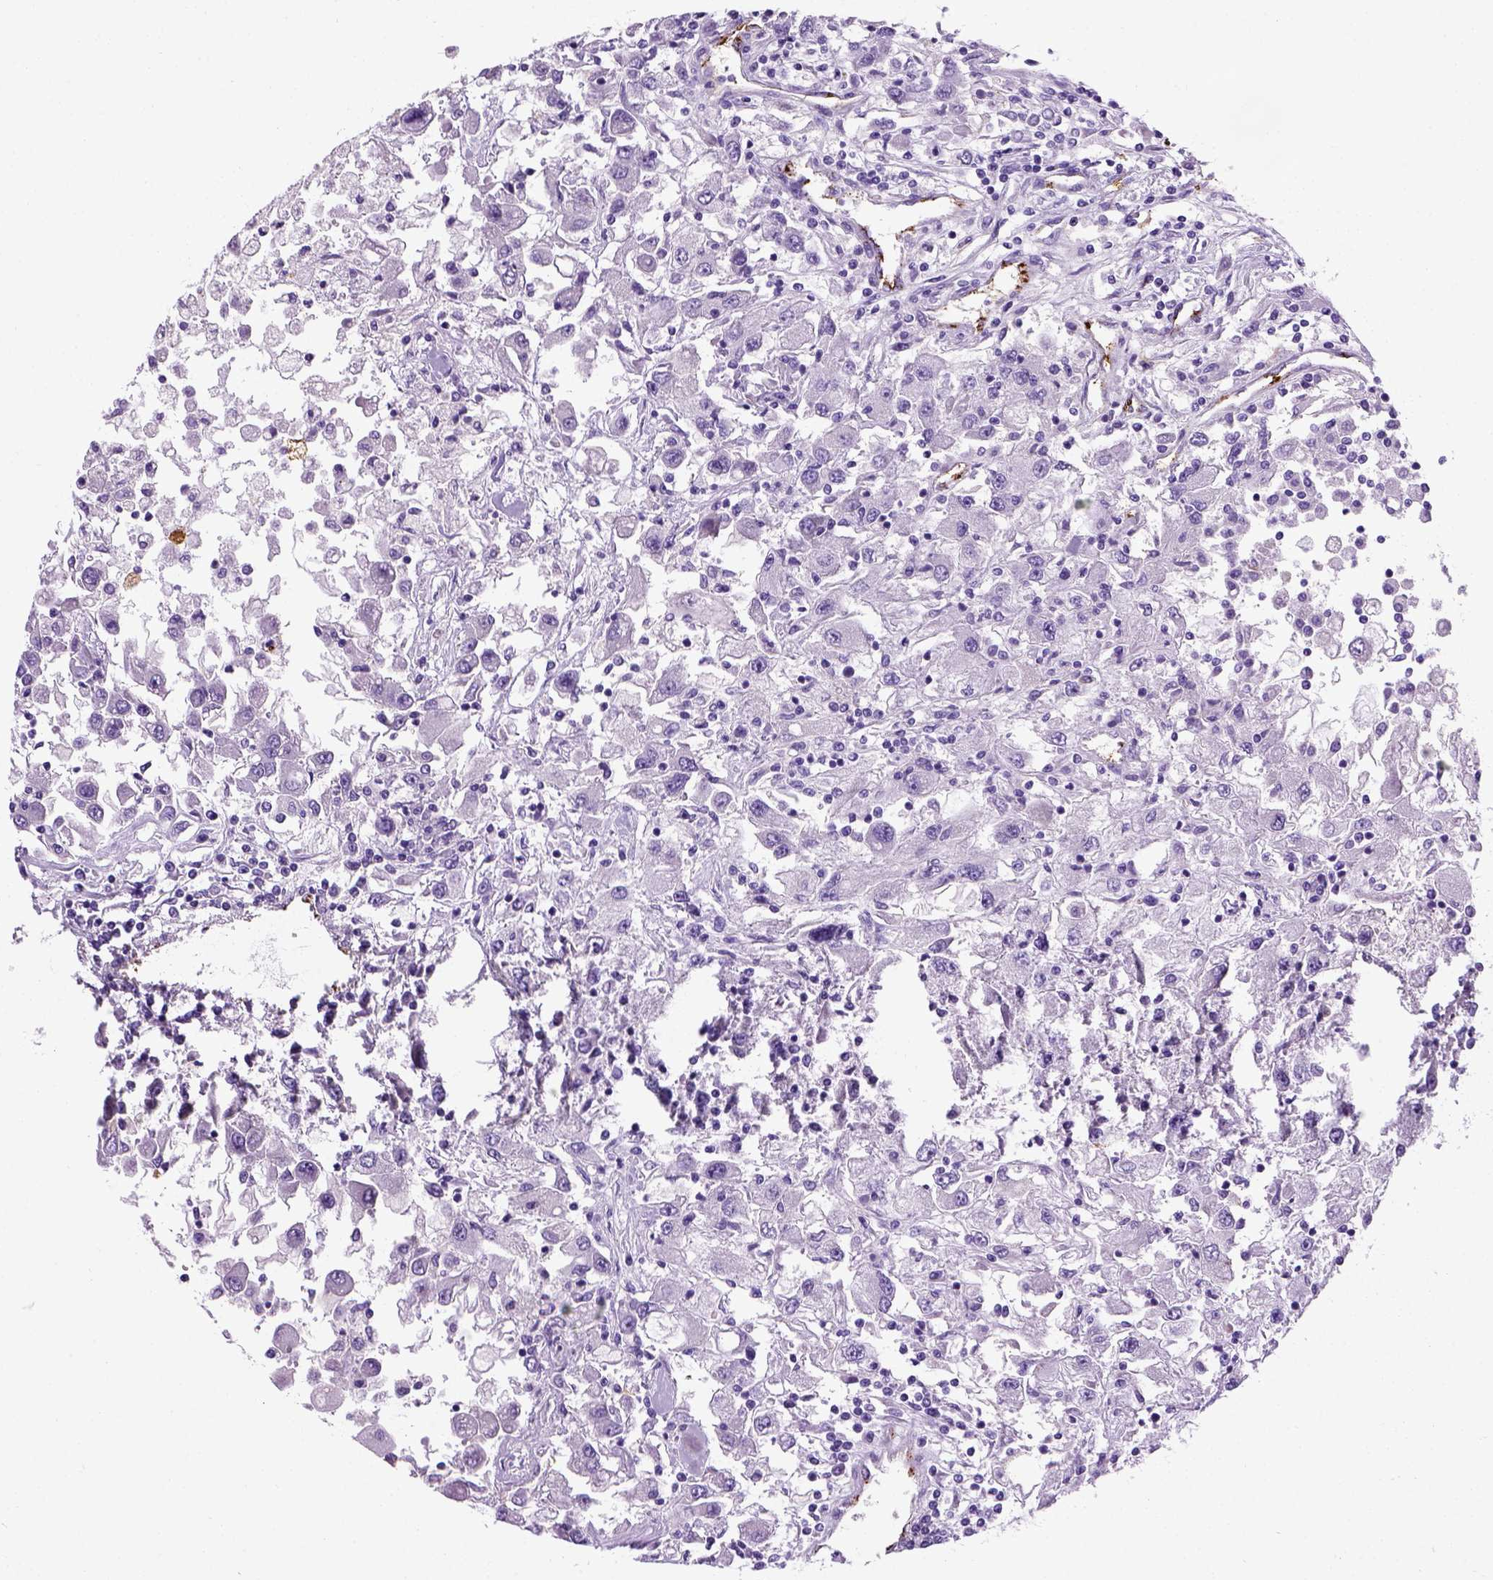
{"staining": {"intensity": "negative", "quantity": "none", "location": "none"}, "tissue": "renal cancer", "cell_type": "Tumor cells", "image_type": "cancer", "snomed": [{"axis": "morphology", "description": "Adenocarcinoma, NOS"}, {"axis": "topography", "description": "Kidney"}], "caption": "Immunohistochemical staining of renal cancer (adenocarcinoma) demonstrates no significant positivity in tumor cells.", "gene": "VWF", "patient": {"sex": "female", "age": 67}}